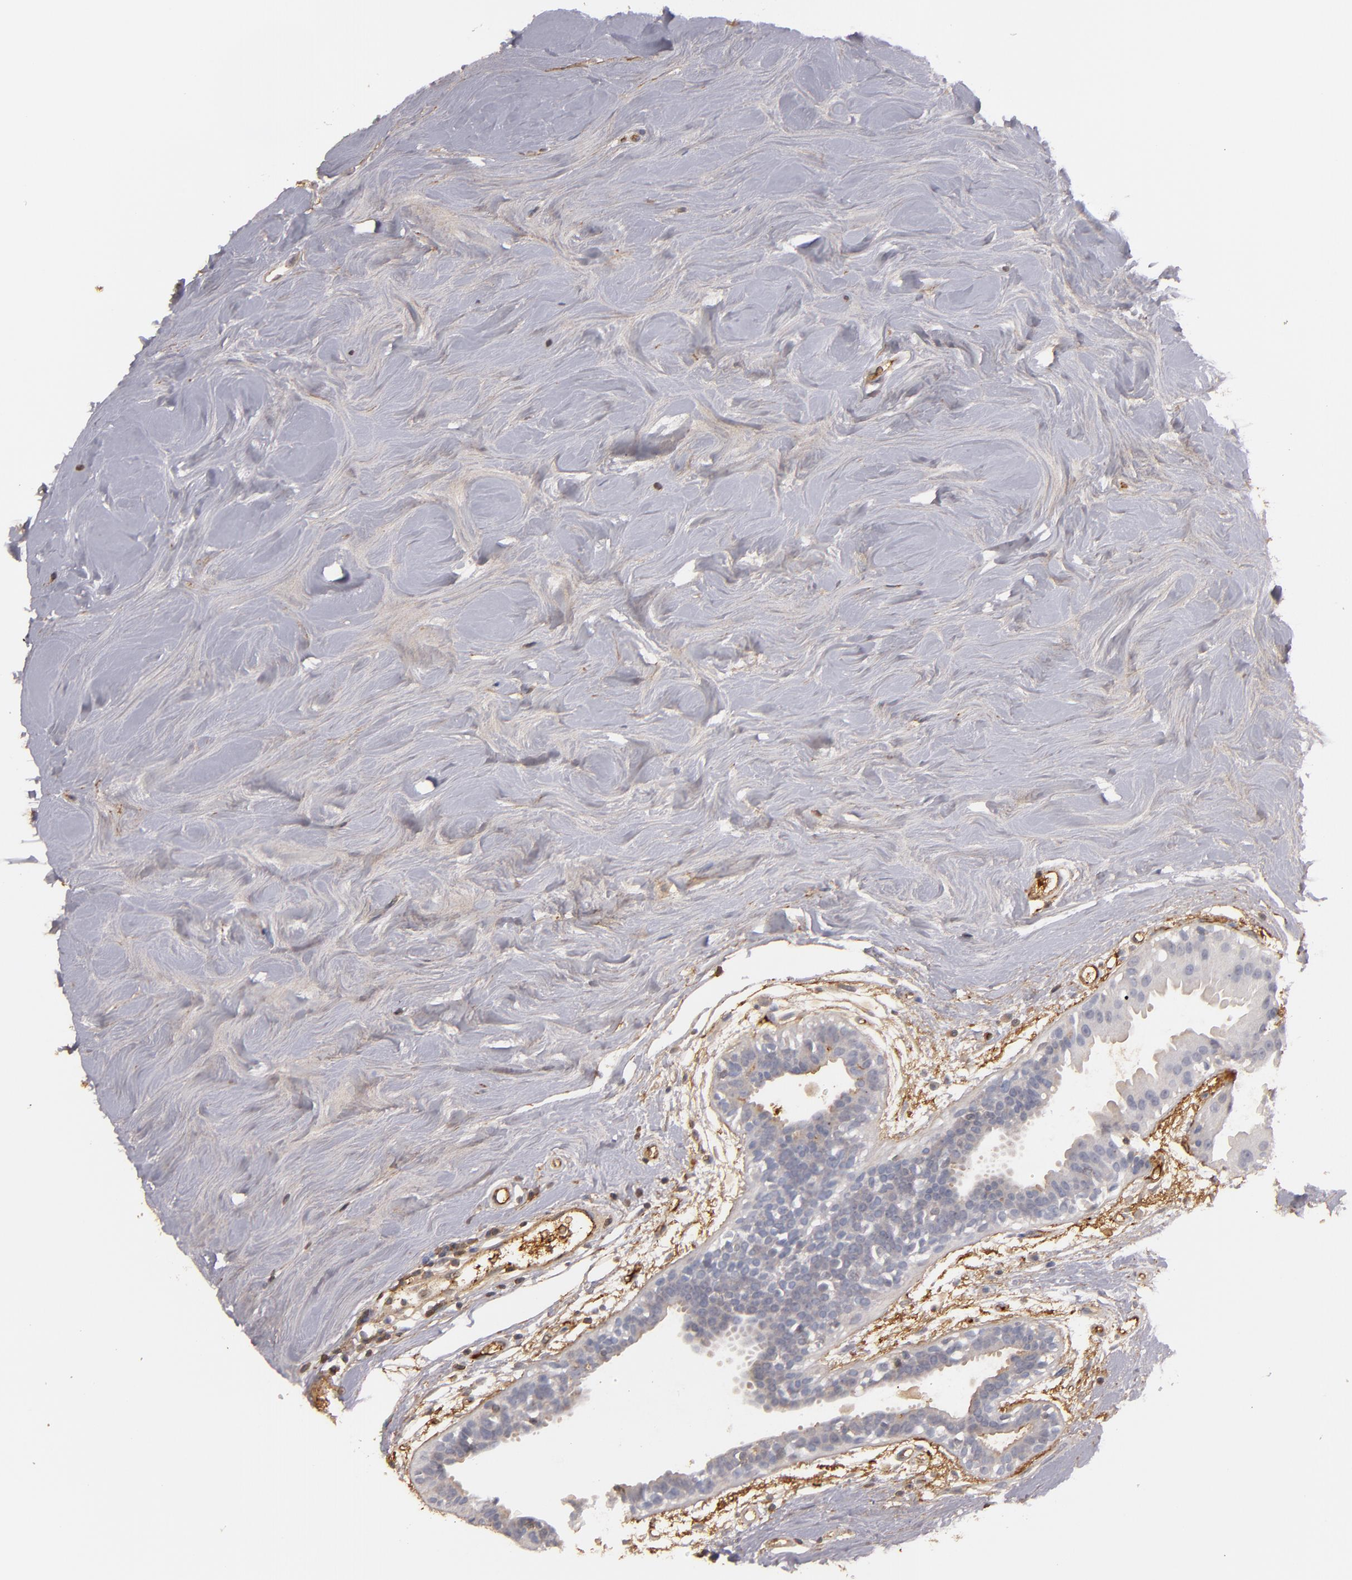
{"staining": {"intensity": "negative", "quantity": "none", "location": "none"}, "tissue": "breast cancer", "cell_type": "Tumor cells", "image_type": "cancer", "snomed": [{"axis": "morphology", "description": "Duct carcinoma"}, {"axis": "topography", "description": "Breast"}], "caption": "DAB immunohistochemical staining of human breast cancer (invasive ductal carcinoma) displays no significant staining in tumor cells.", "gene": "MBL2", "patient": {"sex": "female", "age": 40}}